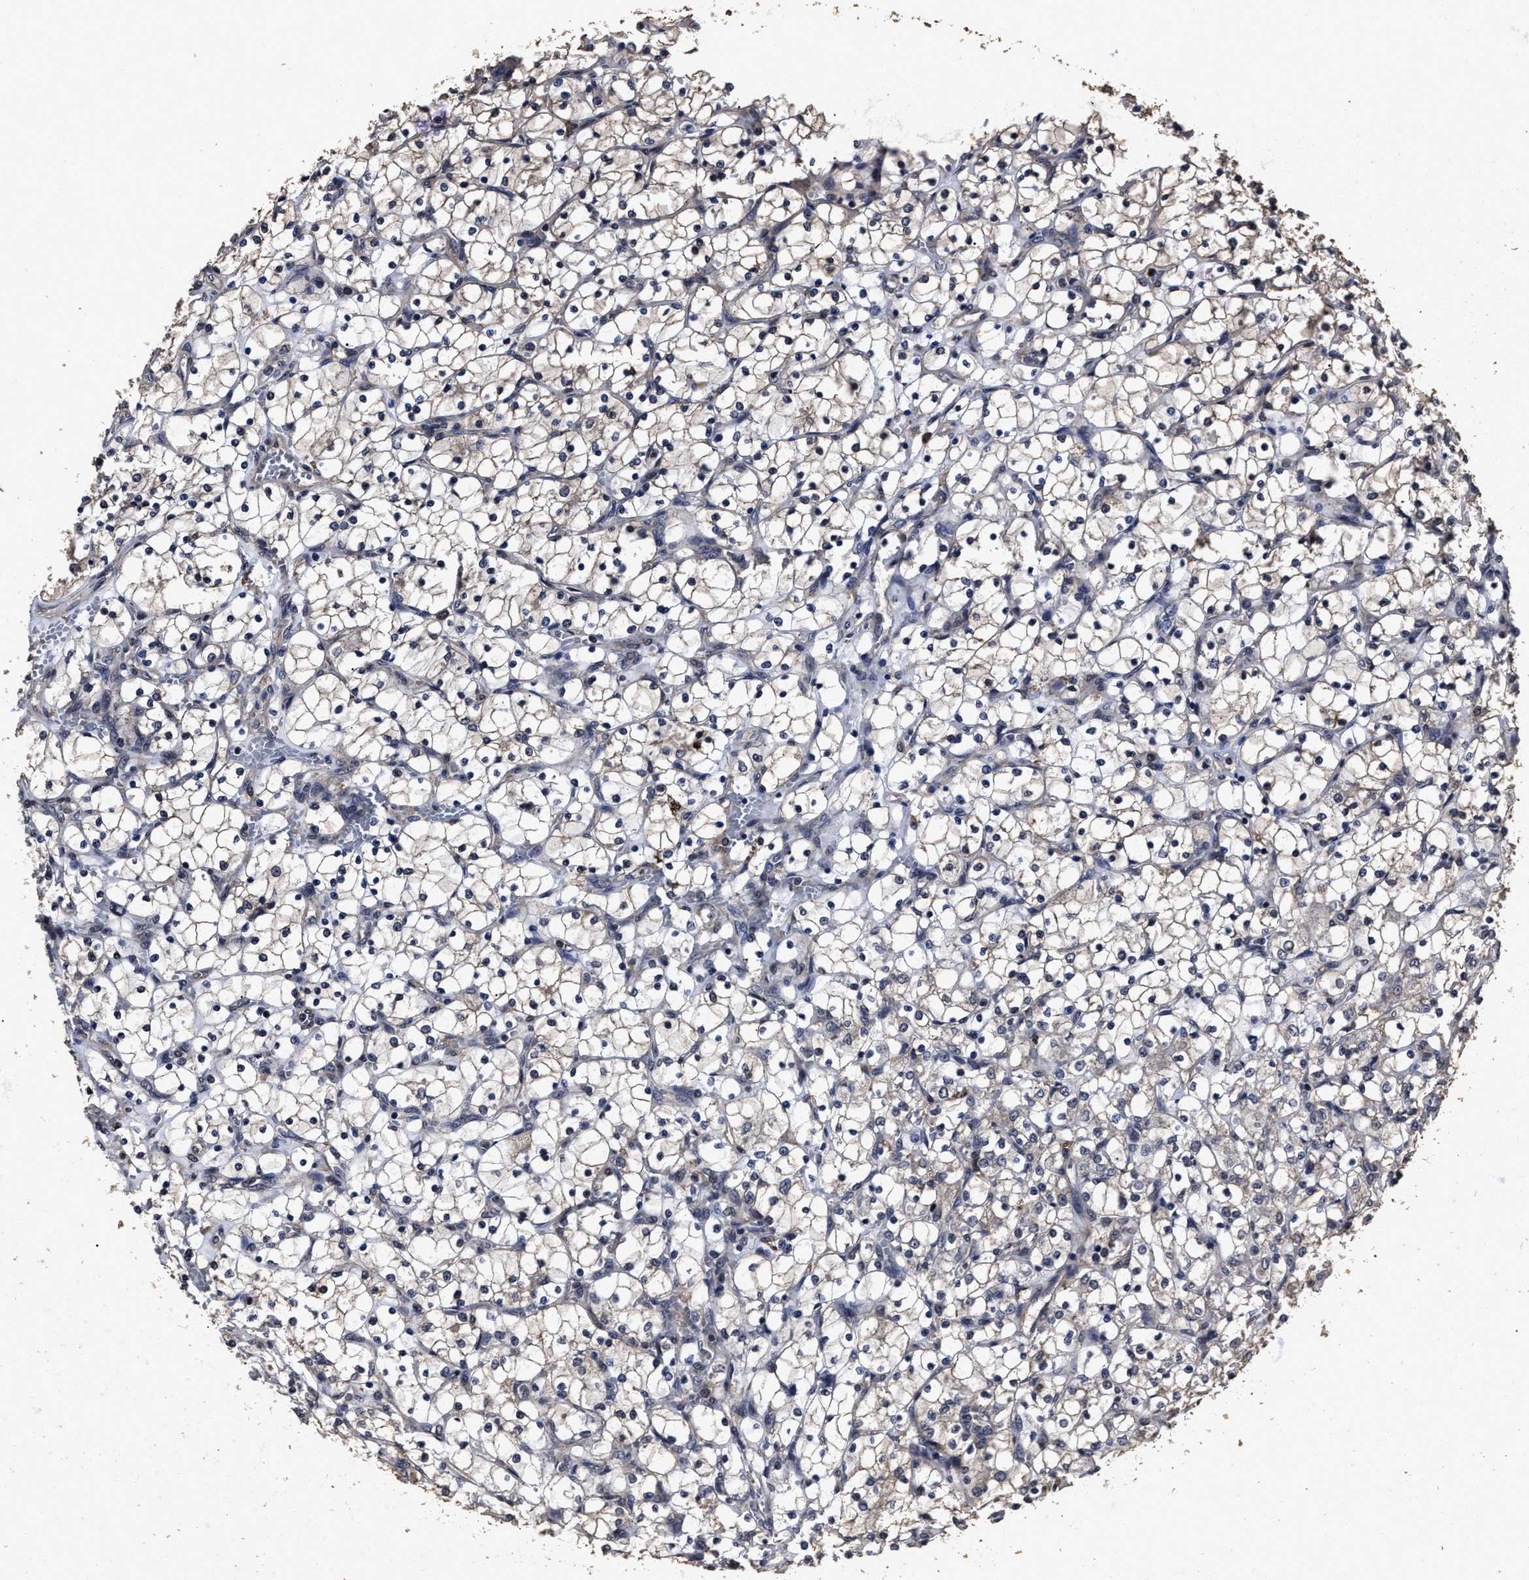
{"staining": {"intensity": "negative", "quantity": "none", "location": "none"}, "tissue": "renal cancer", "cell_type": "Tumor cells", "image_type": "cancer", "snomed": [{"axis": "morphology", "description": "Adenocarcinoma, NOS"}, {"axis": "topography", "description": "Kidney"}], "caption": "This is a photomicrograph of immunohistochemistry staining of adenocarcinoma (renal), which shows no positivity in tumor cells. (DAB (3,3'-diaminobenzidine) immunohistochemistry (IHC), high magnification).", "gene": "RSBN1L", "patient": {"sex": "female", "age": 69}}